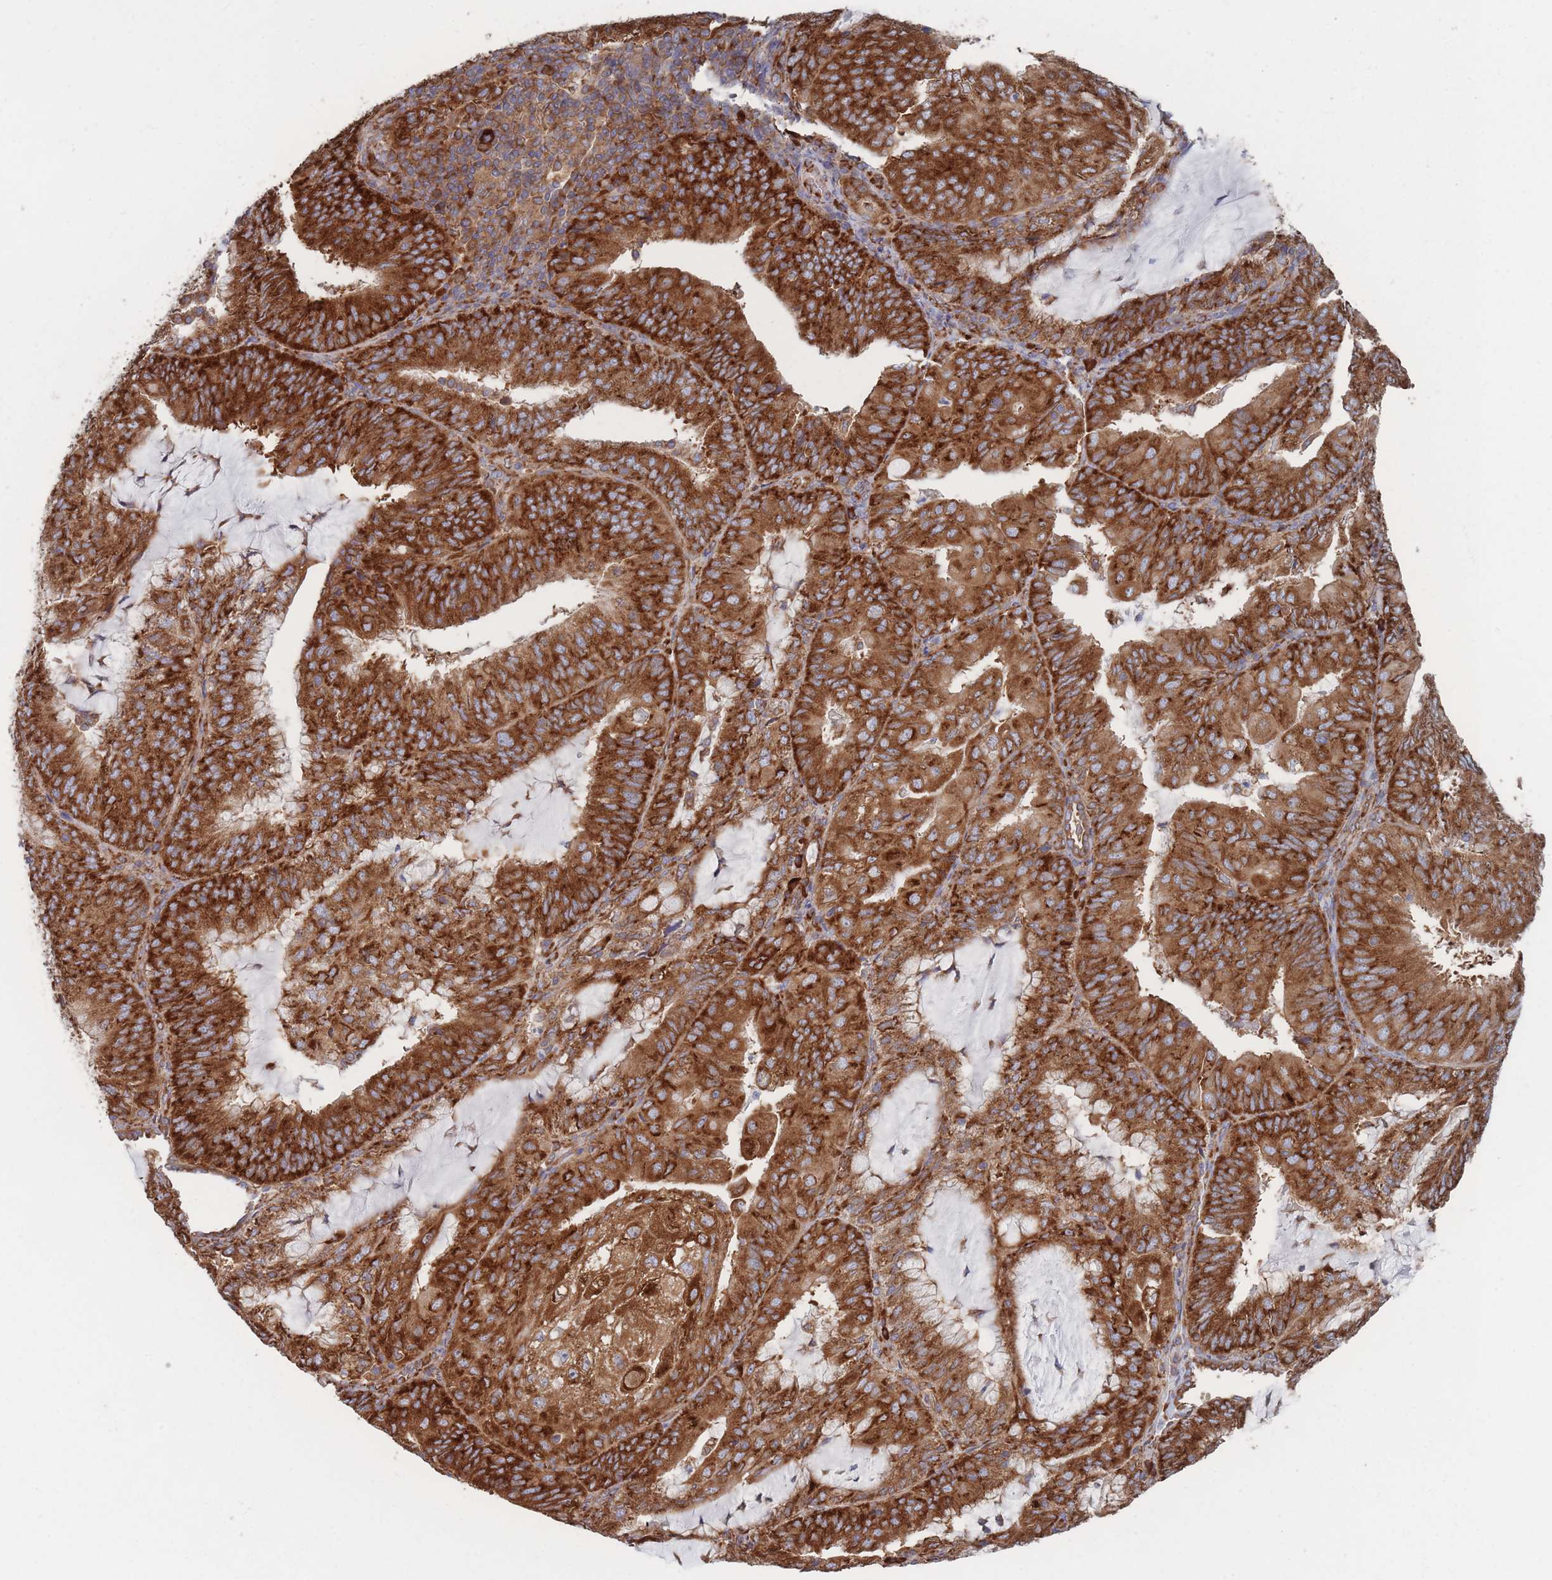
{"staining": {"intensity": "strong", "quantity": ">75%", "location": "cytoplasmic/membranous"}, "tissue": "endometrial cancer", "cell_type": "Tumor cells", "image_type": "cancer", "snomed": [{"axis": "morphology", "description": "Adenocarcinoma, NOS"}, {"axis": "topography", "description": "Endometrium"}], "caption": "IHC micrograph of human endometrial adenocarcinoma stained for a protein (brown), which displays high levels of strong cytoplasmic/membranous expression in about >75% of tumor cells.", "gene": "EEF1B2", "patient": {"sex": "female", "age": 81}}